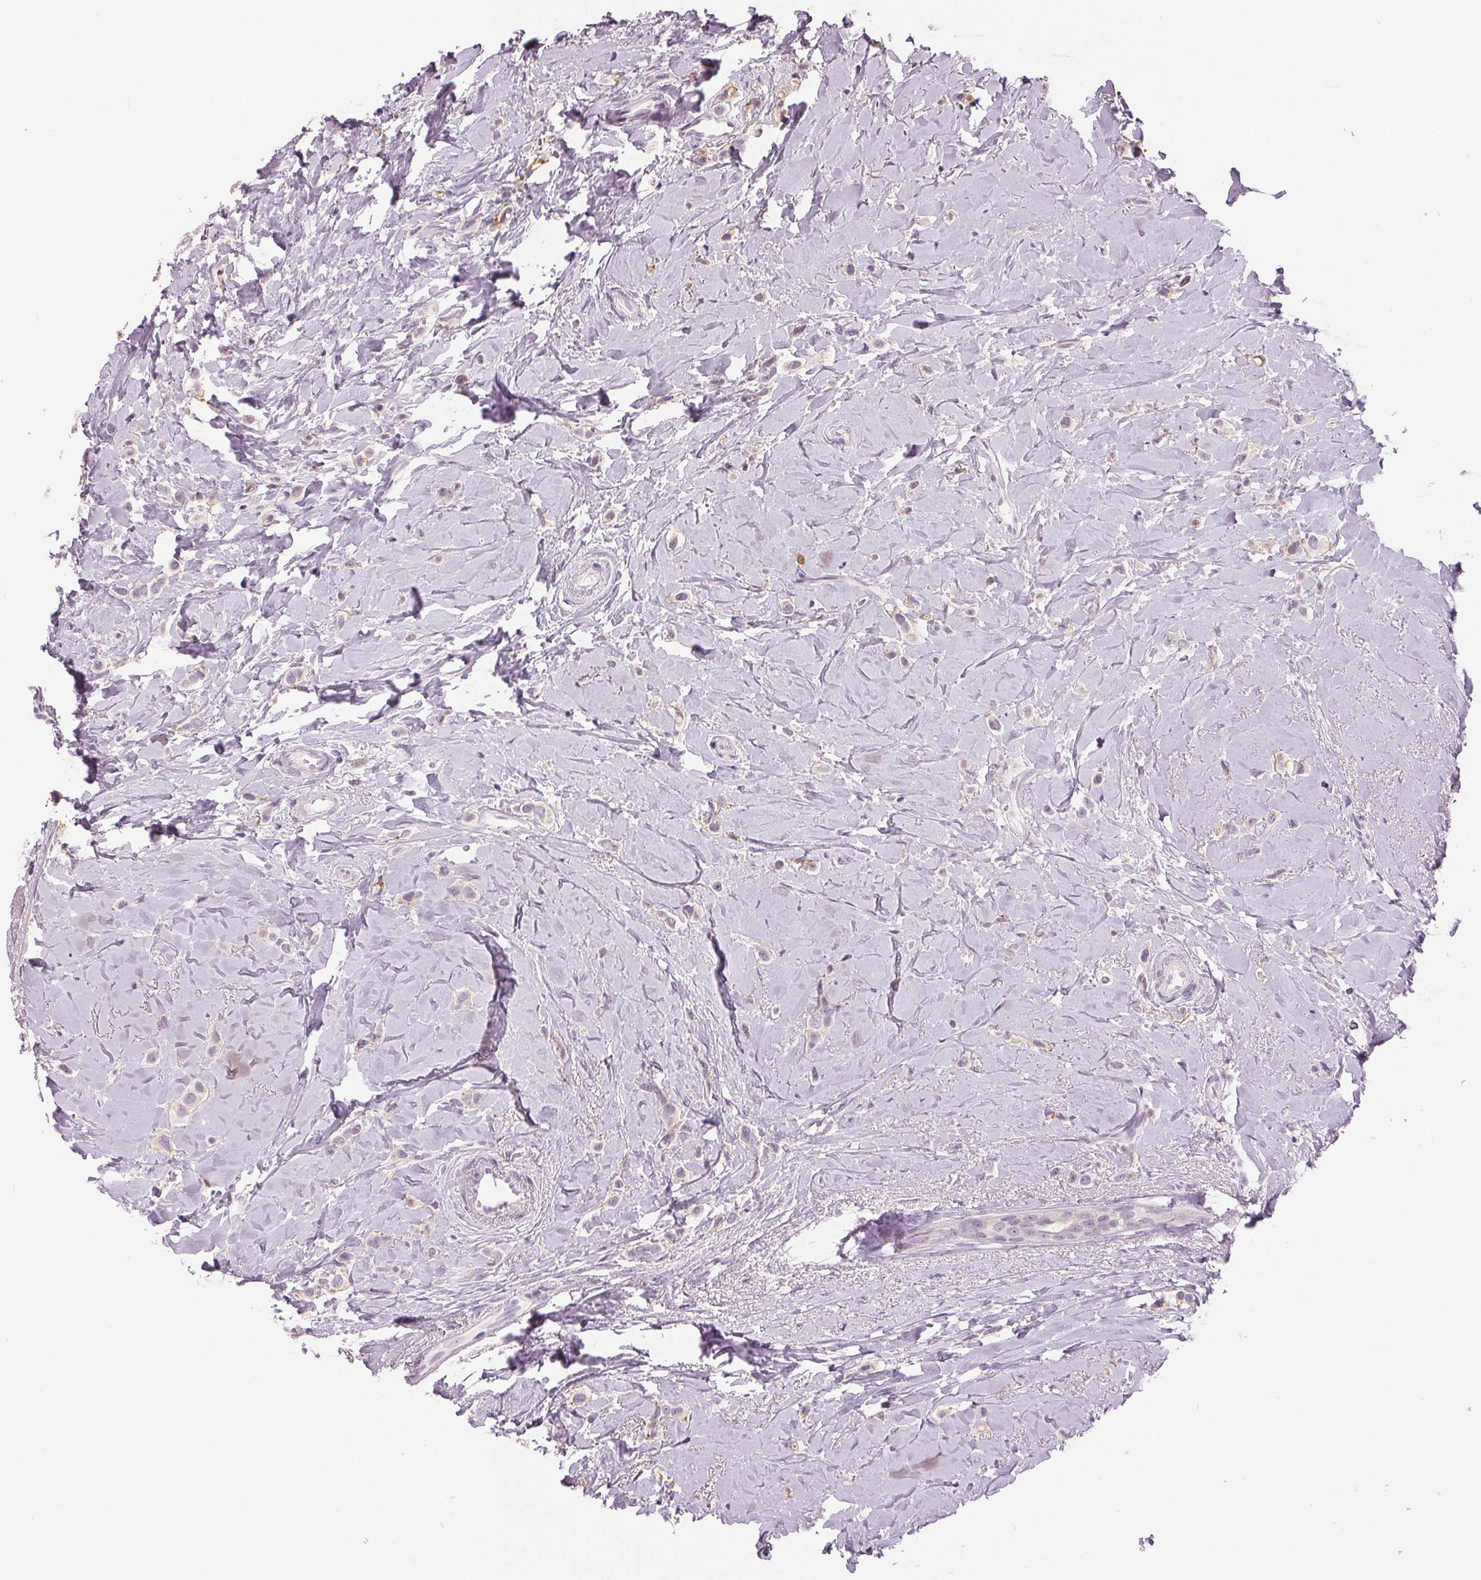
{"staining": {"intensity": "moderate", "quantity": "<25%", "location": "cytoplasmic/membranous"}, "tissue": "breast cancer", "cell_type": "Tumor cells", "image_type": "cancer", "snomed": [{"axis": "morphology", "description": "Lobular carcinoma"}, {"axis": "topography", "description": "Breast"}], "caption": "IHC histopathology image of breast cancer (lobular carcinoma) stained for a protein (brown), which shows low levels of moderate cytoplasmic/membranous staining in approximately <25% of tumor cells.", "gene": "MISP", "patient": {"sex": "female", "age": 66}}